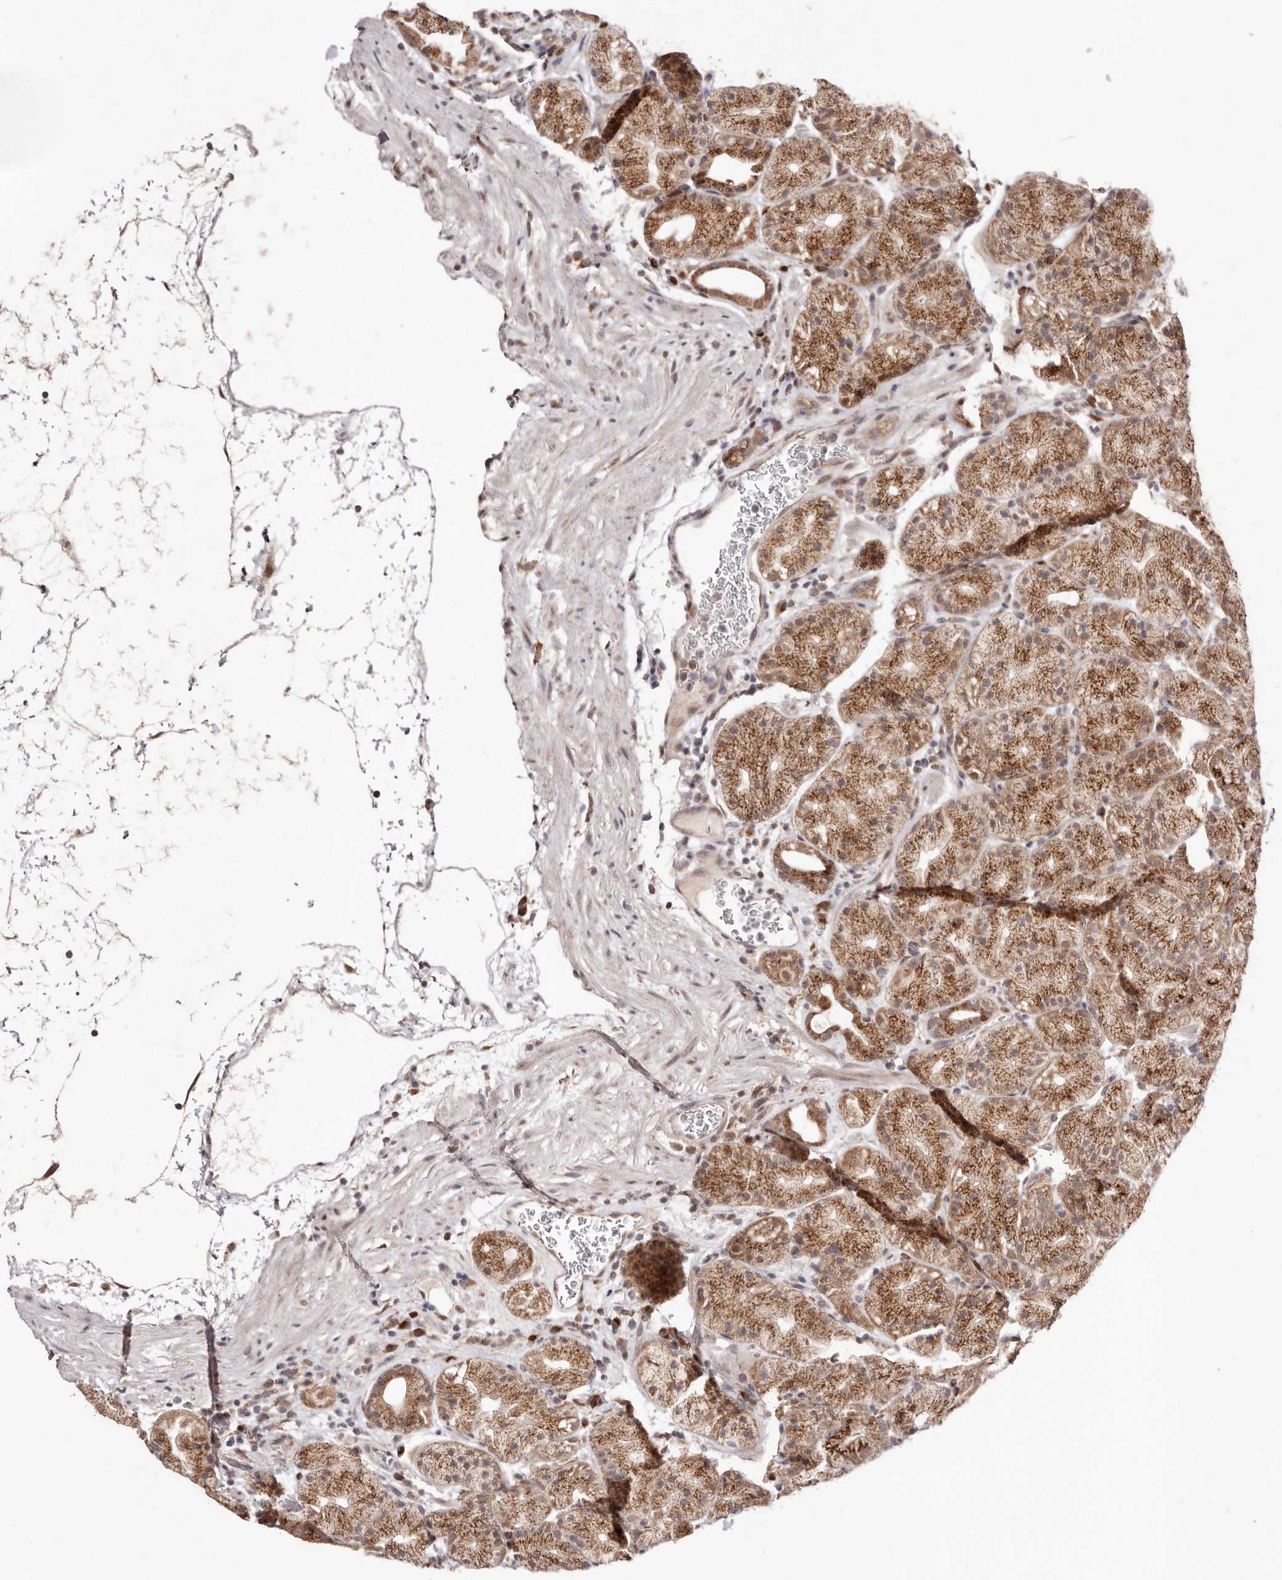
{"staining": {"intensity": "moderate", "quantity": ">75%", "location": "cytoplasmic/membranous,nuclear"}, "tissue": "stomach", "cell_type": "Glandular cells", "image_type": "normal", "snomed": [{"axis": "morphology", "description": "Normal tissue, NOS"}, {"axis": "topography", "description": "Stomach, upper"}], "caption": "Immunohistochemistry micrograph of benign stomach: human stomach stained using immunohistochemistry shows medium levels of moderate protein expression localized specifically in the cytoplasmic/membranous,nuclear of glandular cells, appearing as a cytoplasmic/membranous,nuclear brown color.", "gene": "EGR3", "patient": {"sex": "male", "age": 48}}